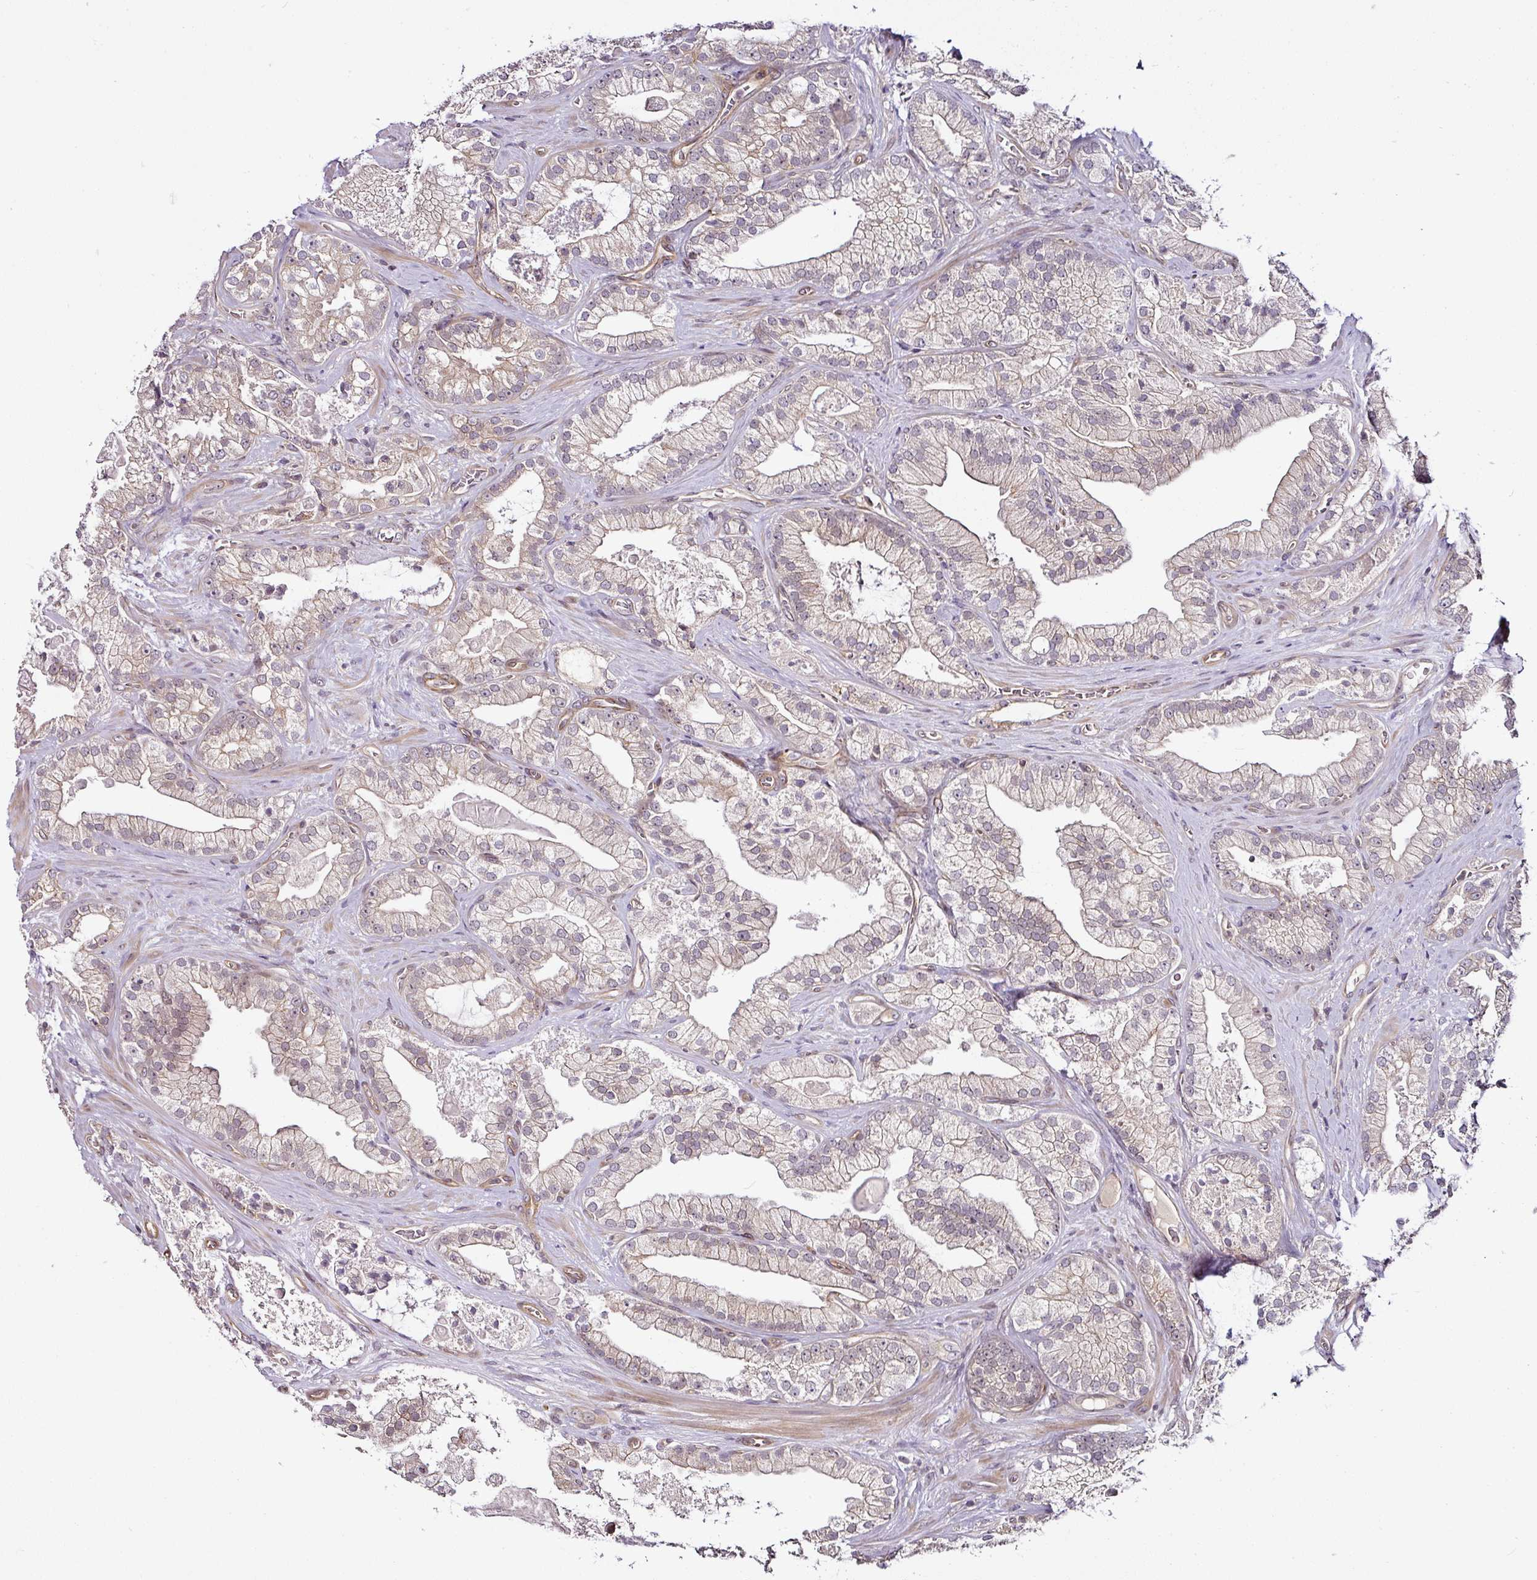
{"staining": {"intensity": "weak", "quantity": "<25%", "location": "cytoplasmic/membranous"}, "tissue": "prostate cancer", "cell_type": "Tumor cells", "image_type": "cancer", "snomed": [{"axis": "morphology", "description": "Adenocarcinoma, High grade"}, {"axis": "topography", "description": "Prostate"}], "caption": "This is a photomicrograph of IHC staining of prostate high-grade adenocarcinoma, which shows no expression in tumor cells.", "gene": "DCAF13", "patient": {"sex": "male", "age": 68}}